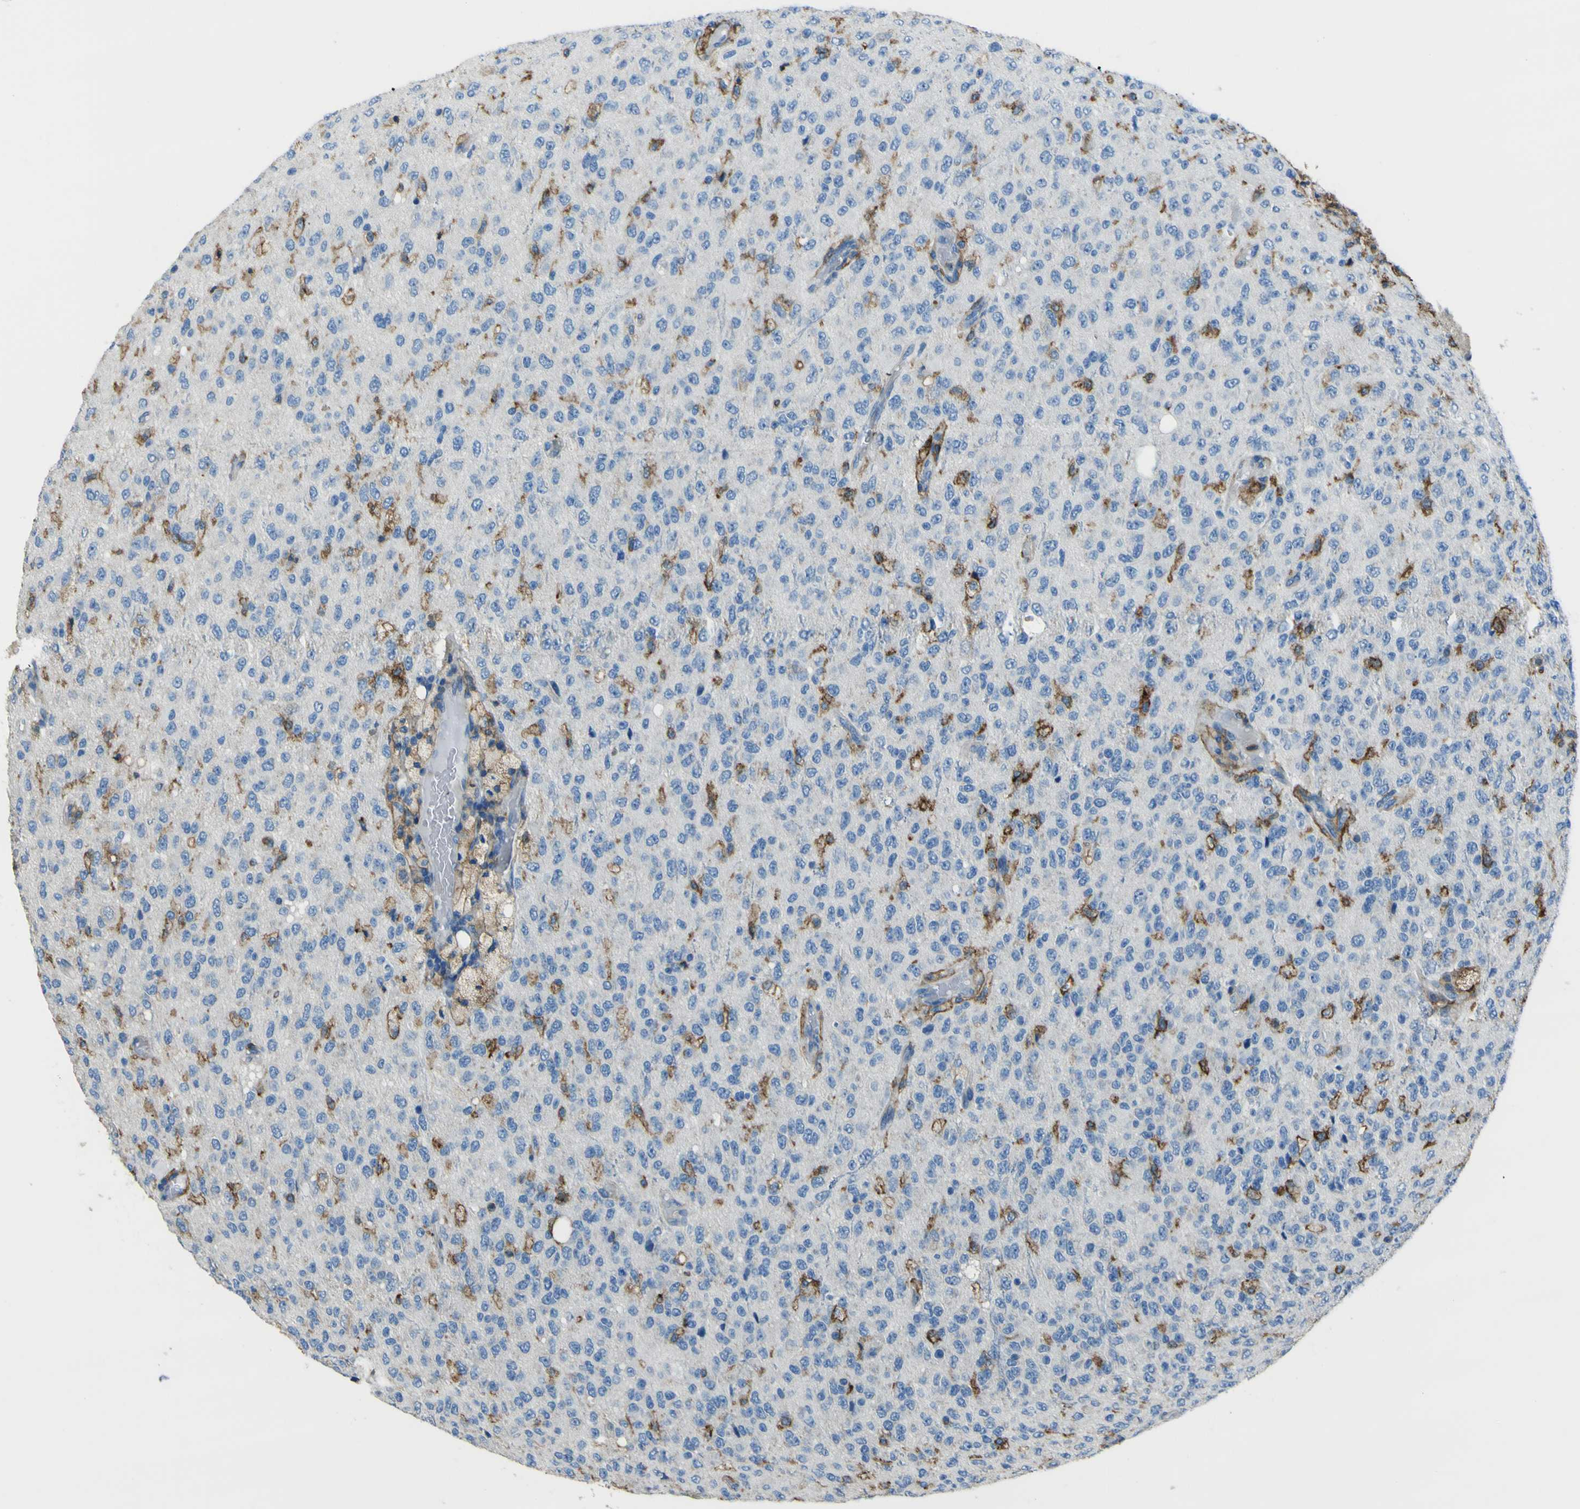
{"staining": {"intensity": "moderate", "quantity": "<25%", "location": "cytoplasmic/membranous"}, "tissue": "glioma", "cell_type": "Tumor cells", "image_type": "cancer", "snomed": [{"axis": "morphology", "description": "Glioma, malignant, High grade"}, {"axis": "topography", "description": "pancreas cauda"}], "caption": "Malignant glioma (high-grade) stained with DAB (3,3'-diaminobenzidine) immunohistochemistry (IHC) reveals low levels of moderate cytoplasmic/membranous staining in about <25% of tumor cells.", "gene": "LAIR1", "patient": {"sex": "male", "age": 60}}